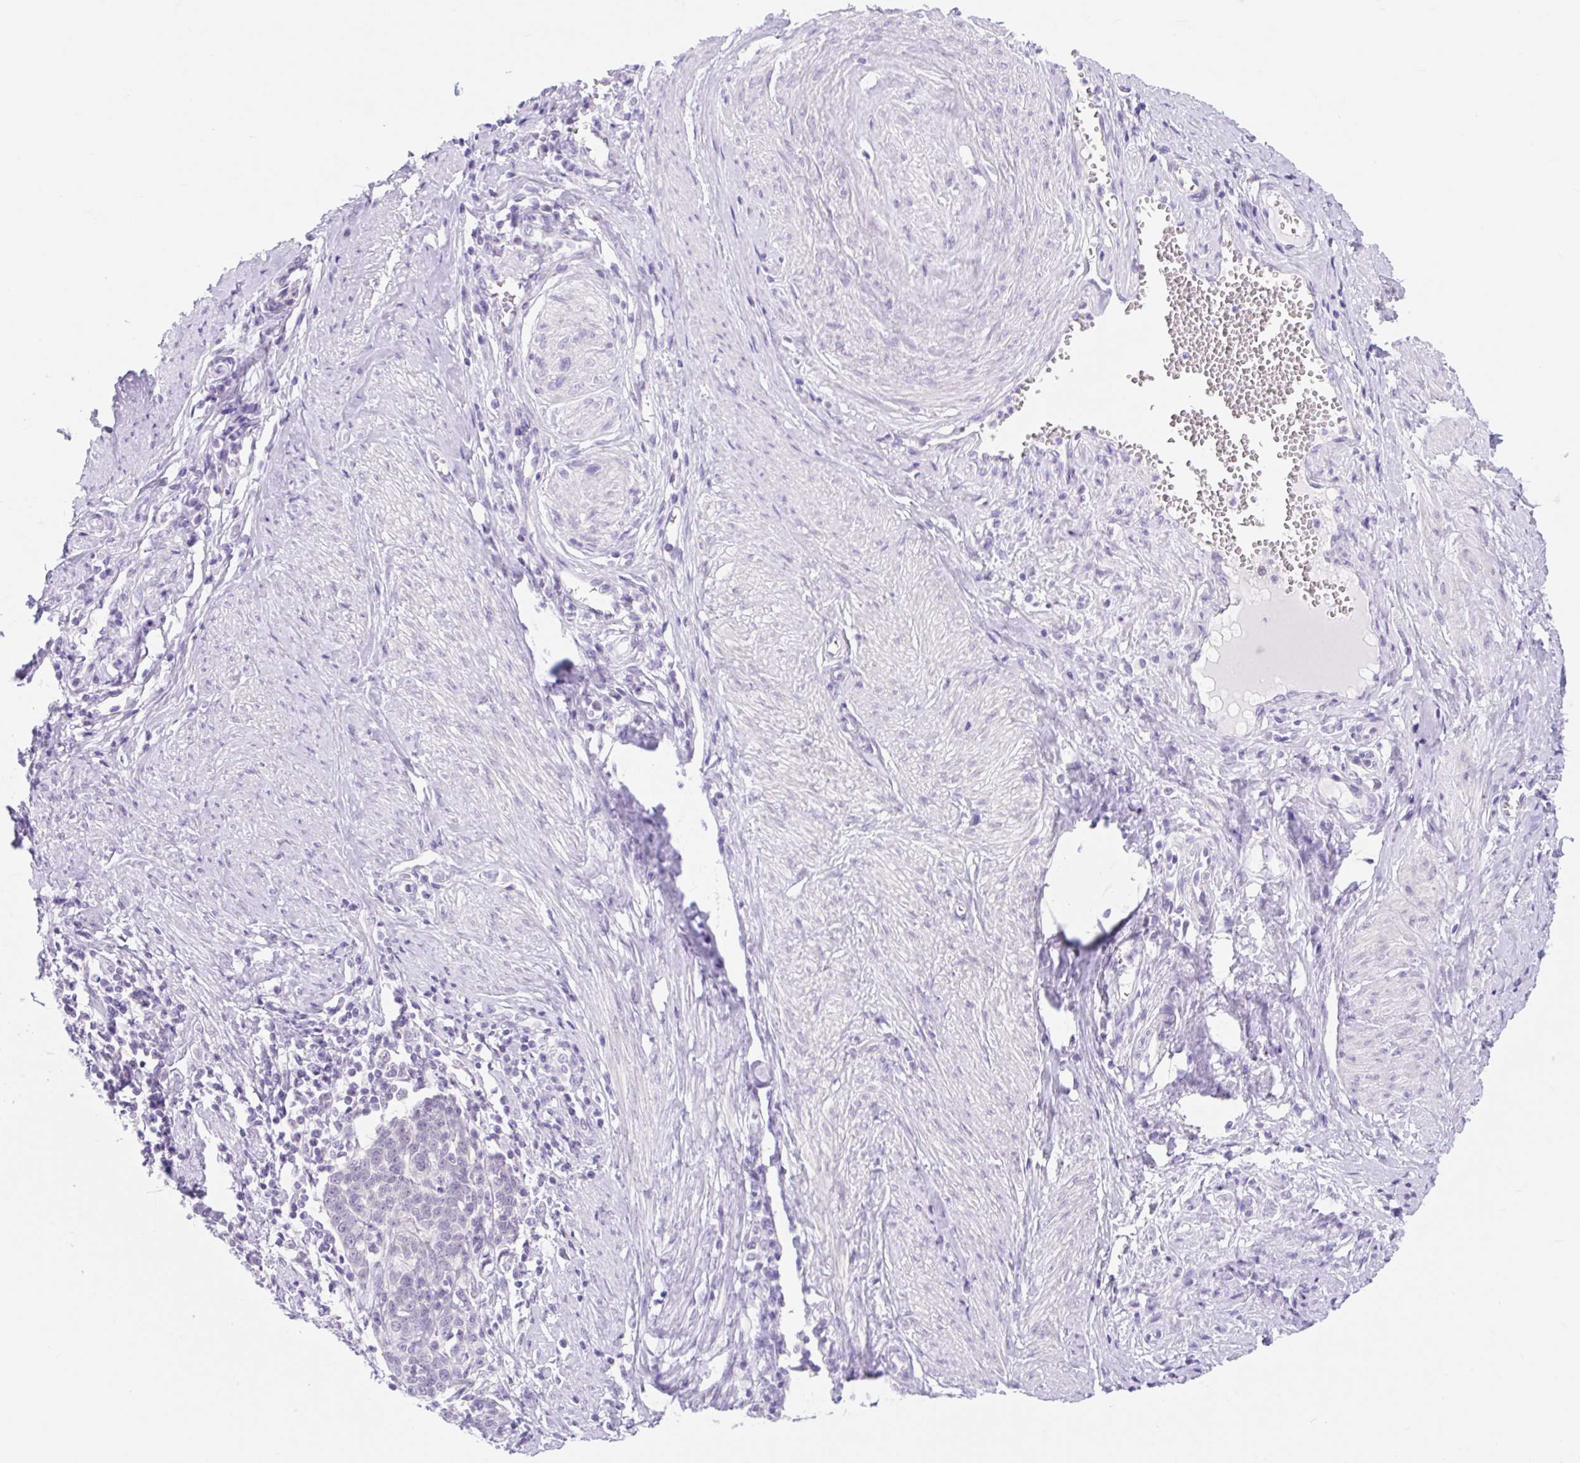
{"staining": {"intensity": "negative", "quantity": "none", "location": "none"}, "tissue": "cervical cancer", "cell_type": "Tumor cells", "image_type": "cancer", "snomed": [{"axis": "morphology", "description": "Squamous cell carcinoma, NOS"}, {"axis": "topography", "description": "Cervix"}], "caption": "Tumor cells show no significant protein staining in cervical cancer (squamous cell carcinoma).", "gene": "ITPK1", "patient": {"sex": "female", "age": 39}}